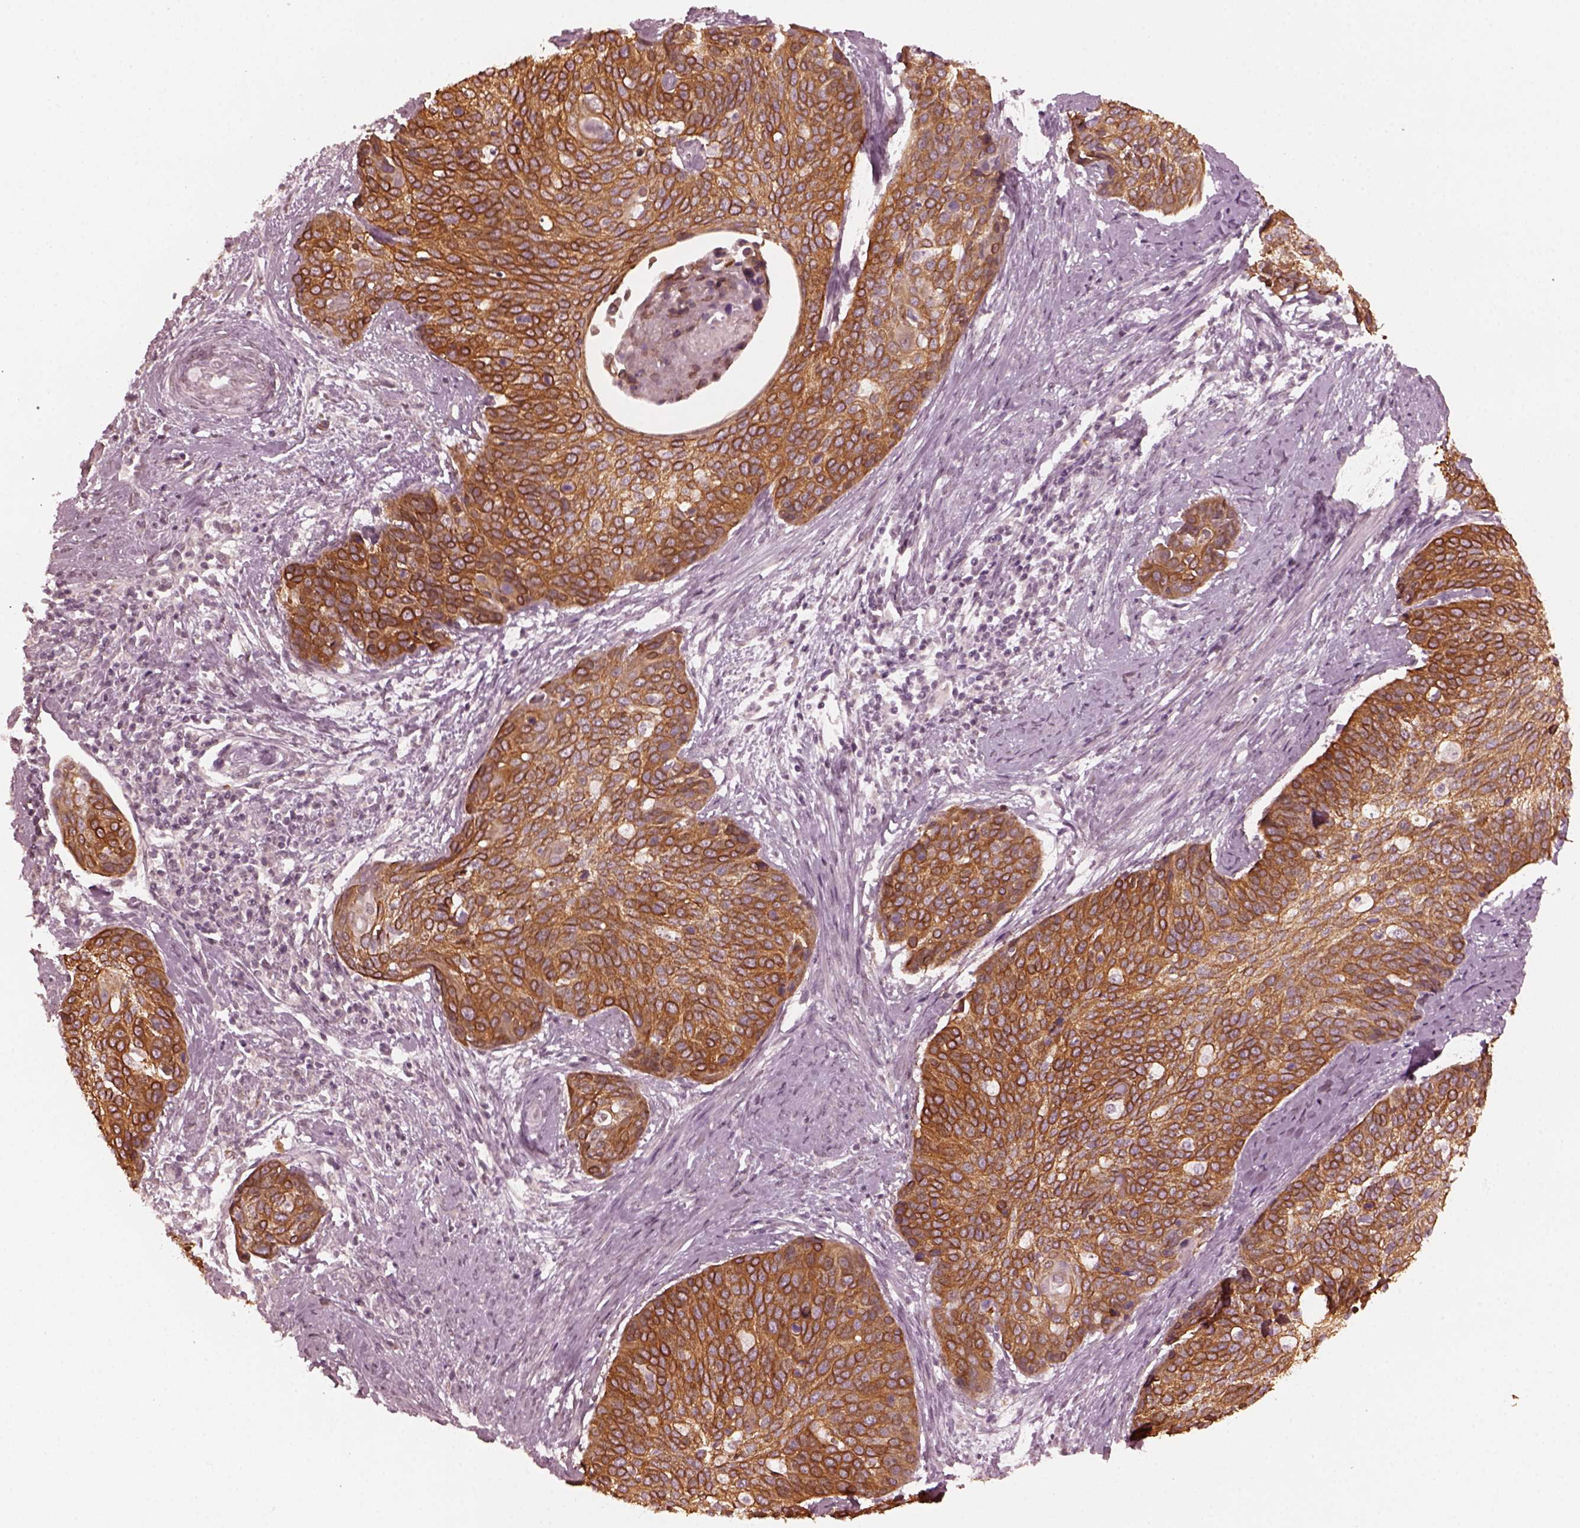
{"staining": {"intensity": "strong", "quantity": ">75%", "location": "cytoplasmic/membranous"}, "tissue": "cervical cancer", "cell_type": "Tumor cells", "image_type": "cancer", "snomed": [{"axis": "morphology", "description": "Squamous cell carcinoma, NOS"}, {"axis": "topography", "description": "Cervix"}], "caption": "This photomicrograph demonstrates immunohistochemistry staining of cervical cancer, with high strong cytoplasmic/membranous positivity in approximately >75% of tumor cells.", "gene": "KRT79", "patient": {"sex": "female", "age": 69}}